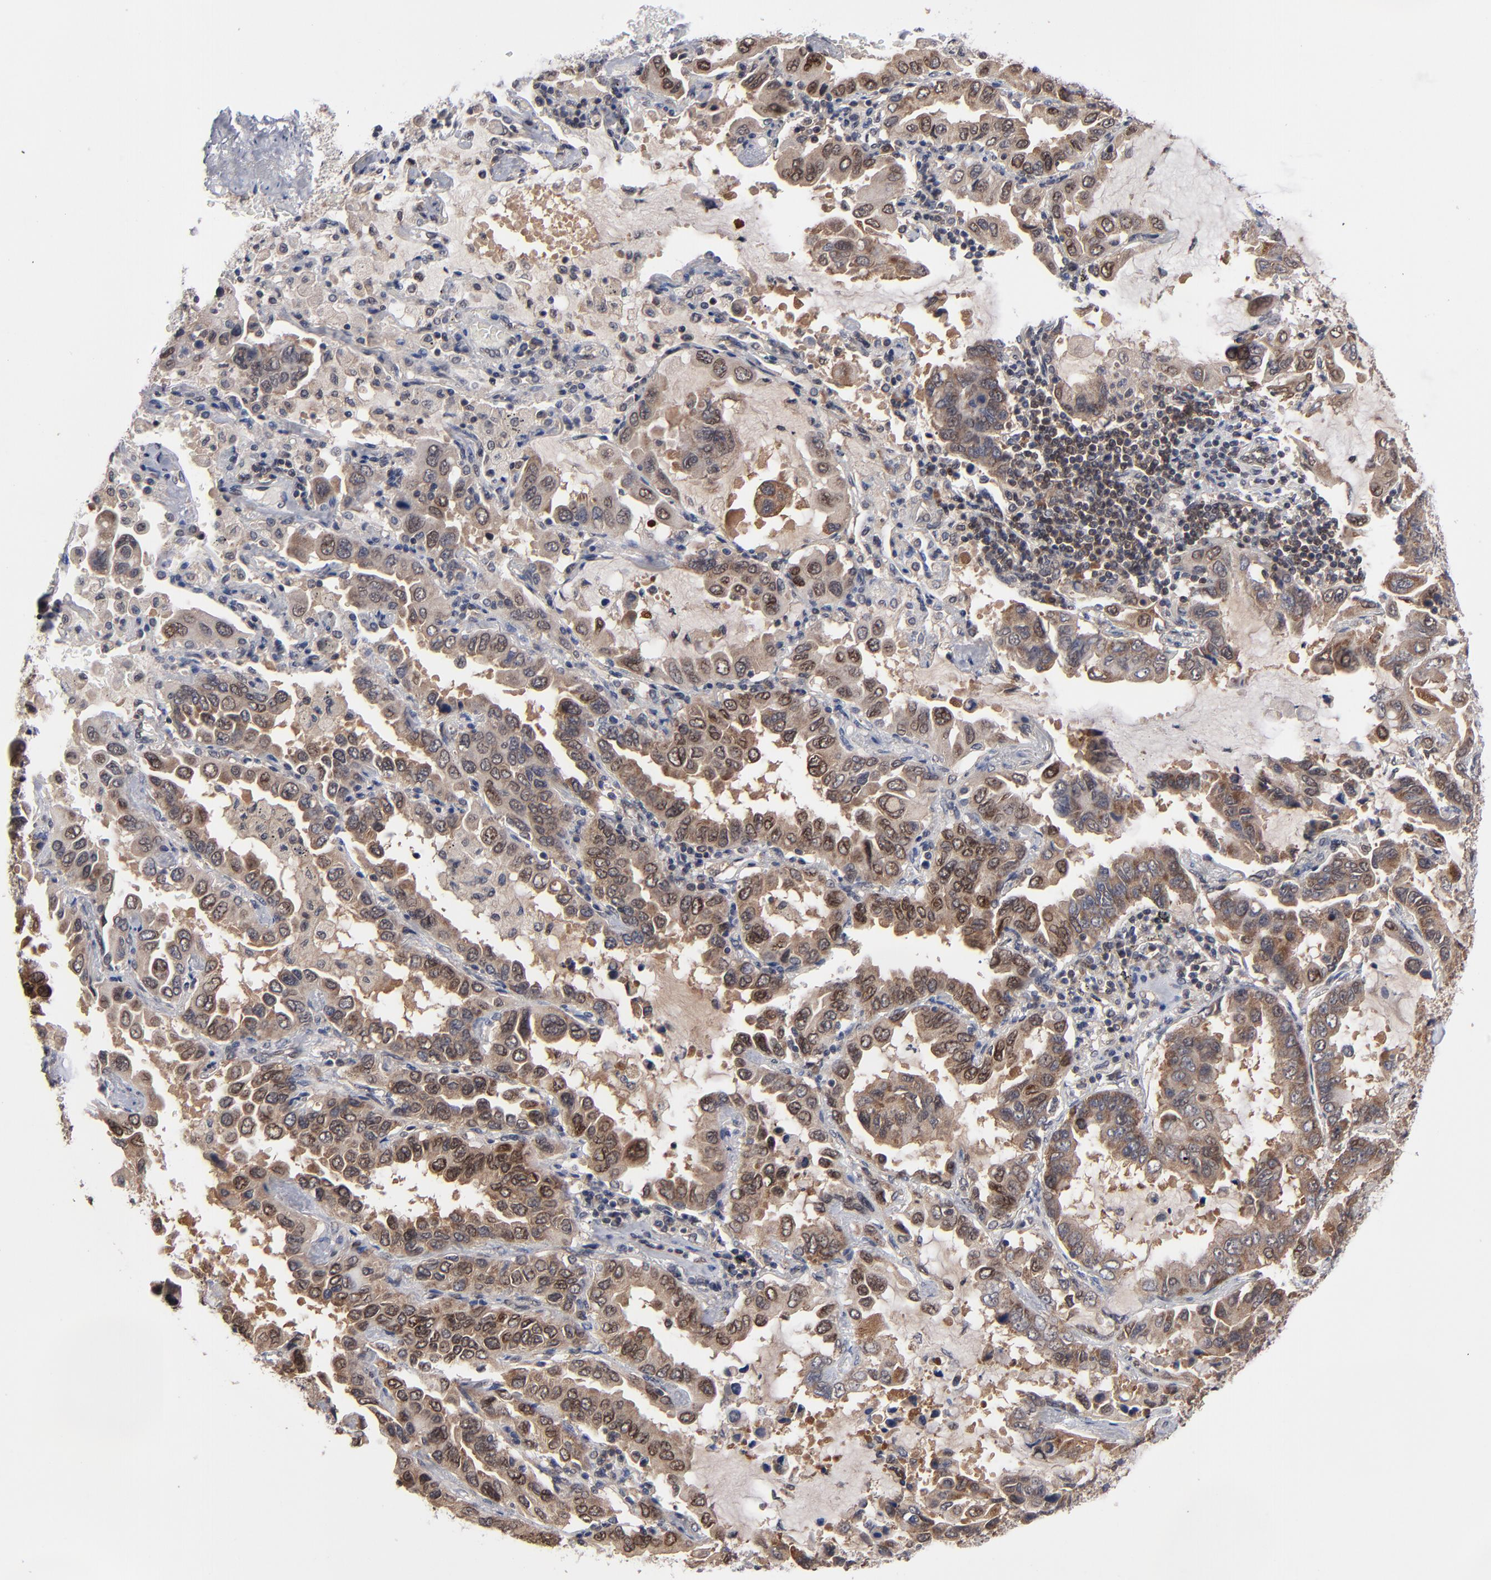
{"staining": {"intensity": "moderate", "quantity": ">75%", "location": "cytoplasmic/membranous"}, "tissue": "lung cancer", "cell_type": "Tumor cells", "image_type": "cancer", "snomed": [{"axis": "morphology", "description": "Adenocarcinoma, NOS"}, {"axis": "topography", "description": "Lung"}], "caption": "Protein staining exhibits moderate cytoplasmic/membranous expression in about >75% of tumor cells in lung adenocarcinoma.", "gene": "ALG13", "patient": {"sex": "male", "age": 64}}